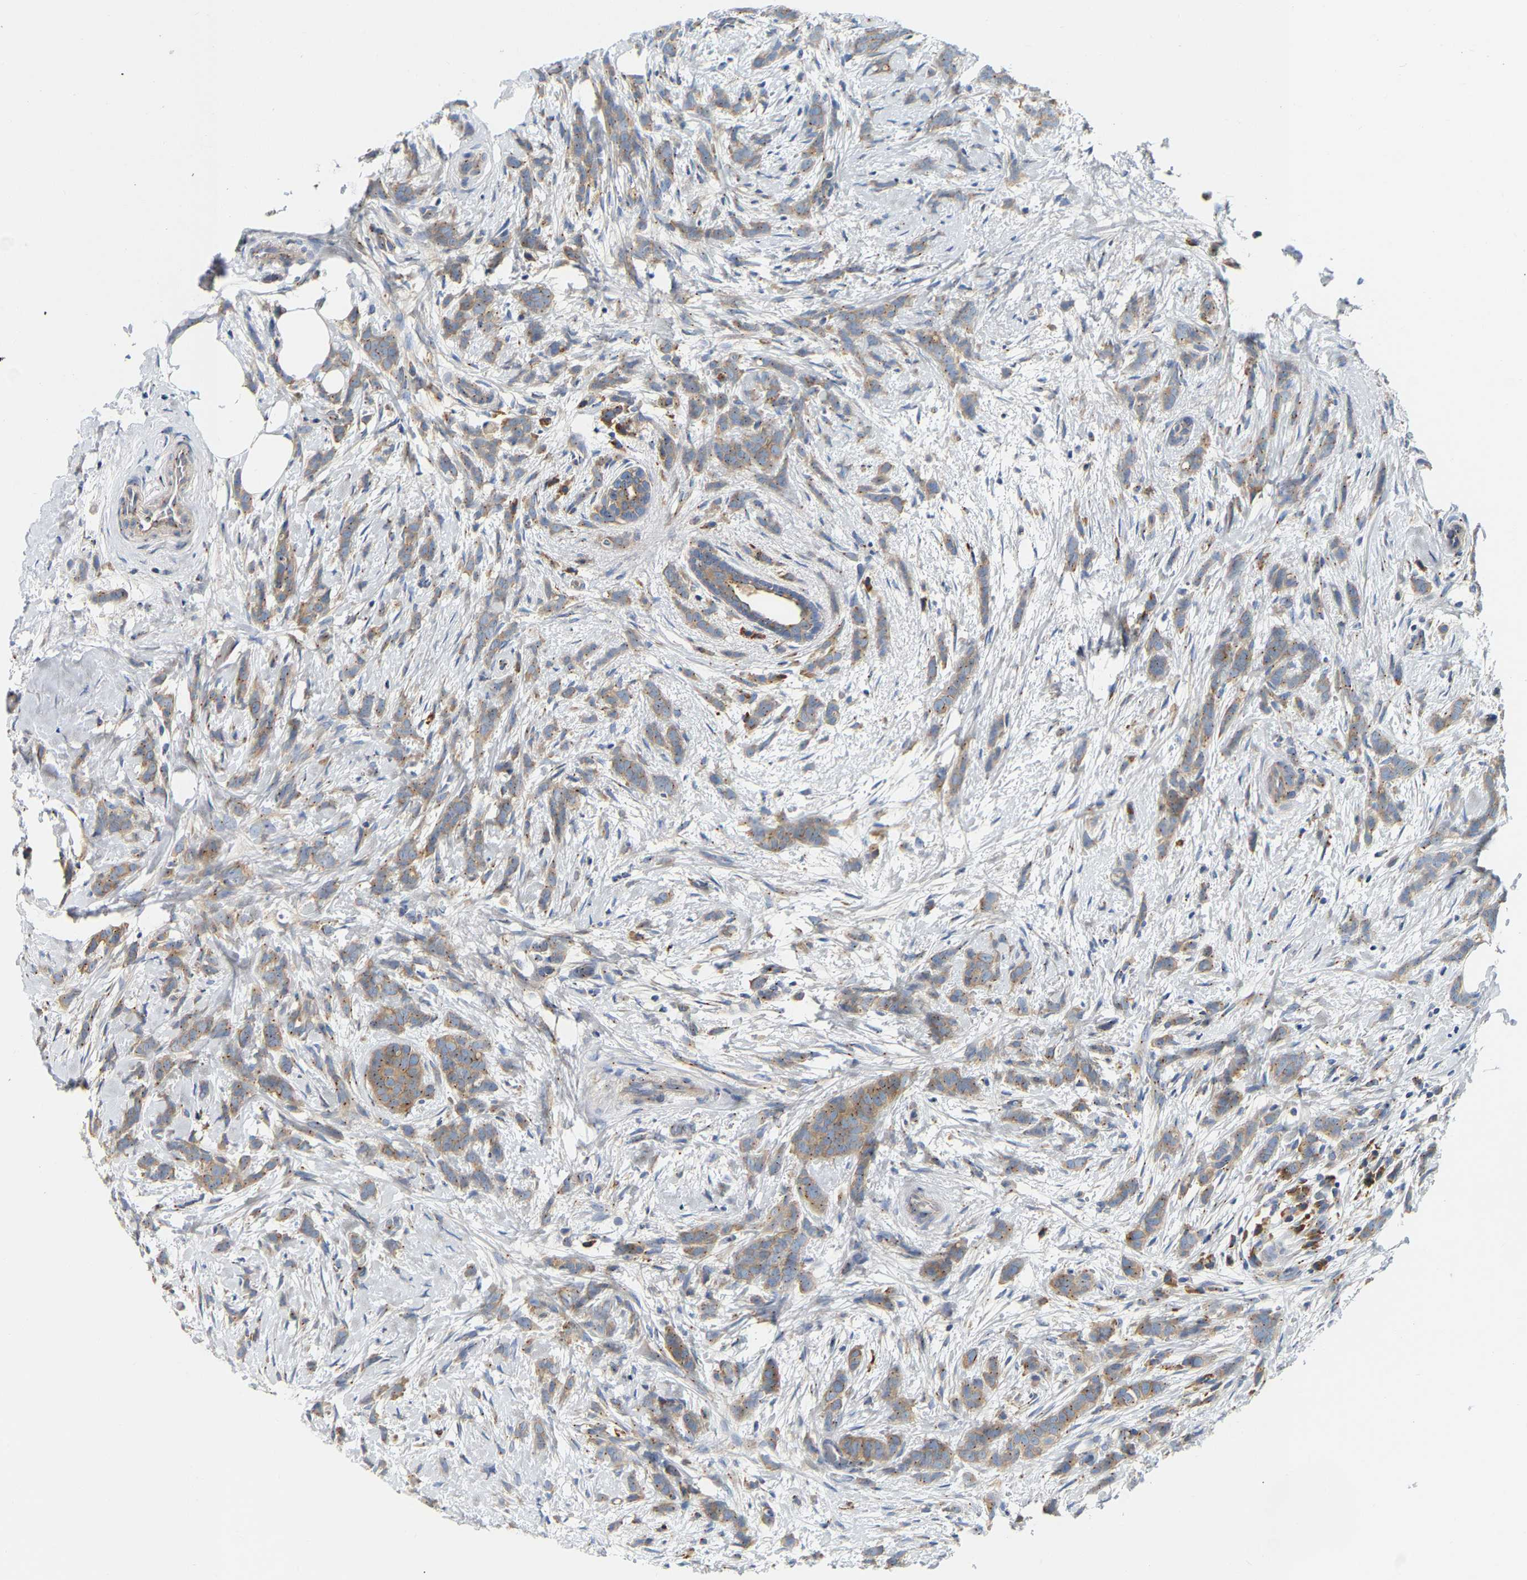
{"staining": {"intensity": "weak", "quantity": ">75%", "location": "cytoplasmic/membranous"}, "tissue": "breast cancer", "cell_type": "Tumor cells", "image_type": "cancer", "snomed": [{"axis": "morphology", "description": "Lobular carcinoma, in situ"}, {"axis": "morphology", "description": "Lobular carcinoma"}, {"axis": "topography", "description": "Breast"}], "caption": "Tumor cells exhibit low levels of weak cytoplasmic/membranous staining in approximately >75% of cells in human breast cancer.", "gene": "PCNT", "patient": {"sex": "female", "age": 41}}